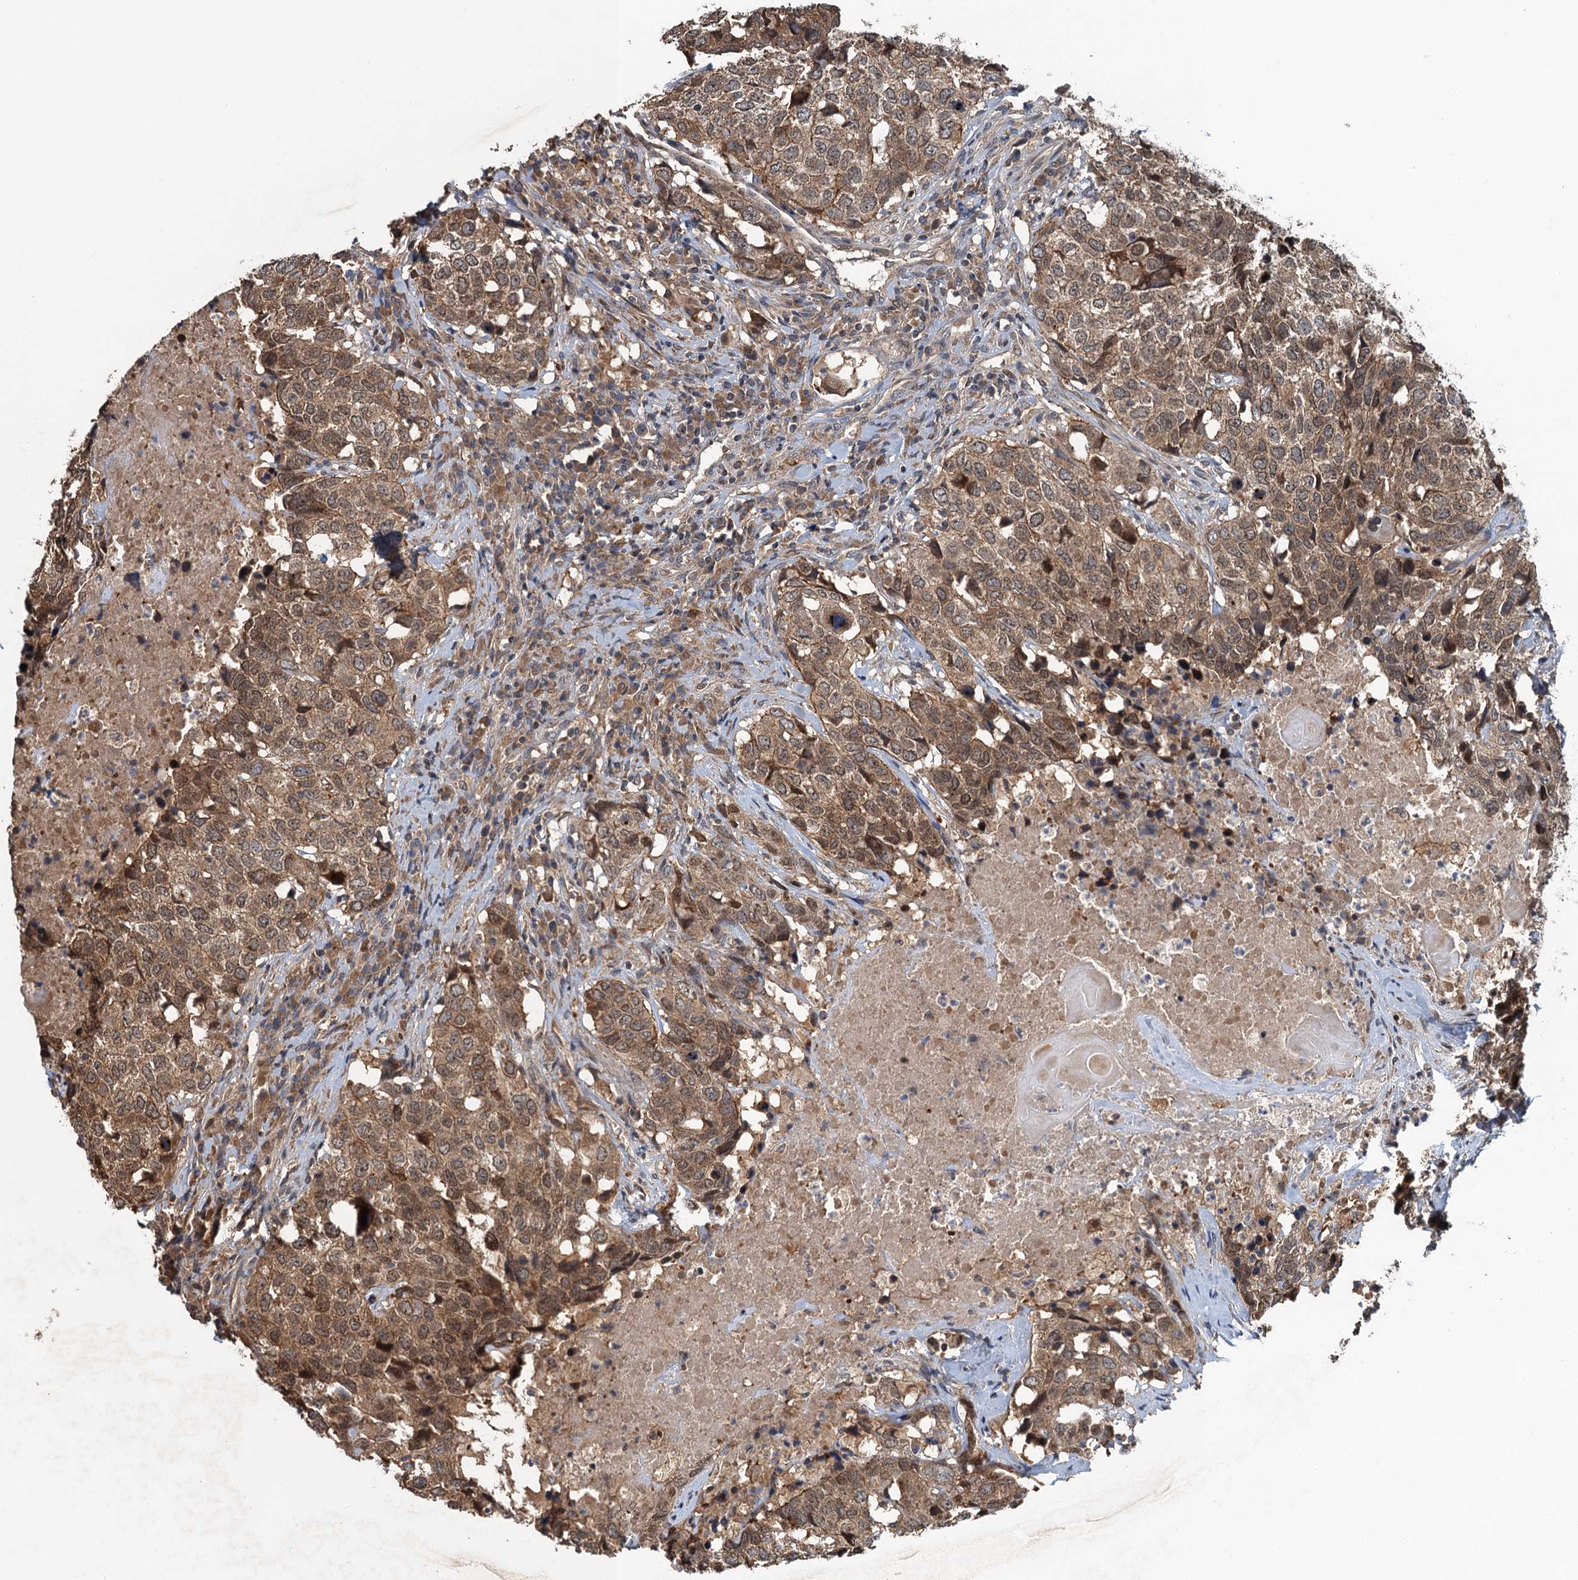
{"staining": {"intensity": "moderate", "quantity": ">75%", "location": "cytoplasmic/membranous"}, "tissue": "head and neck cancer", "cell_type": "Tumor cells", "image_type": "cancer", "snomed": [{"axis": "morphology", "description": "Squamous cell carcinoma, NOS"}, {"axis": "topography", "description": "Head-Neck"}], "caption": "Immunohistochemical staining of human squamous cell carcinoma (head and neck) demonstrates medium levels of moderate cytoplasmic/membranous staining in approximately >75% of tumor cells. The protein of interest is stained brown, and the nuclei are stained in blue (DAB IHC with brightfield microscopy, high magnification).", "gene": "SNX32", "patient": {"sex": "male", "age": 66}}